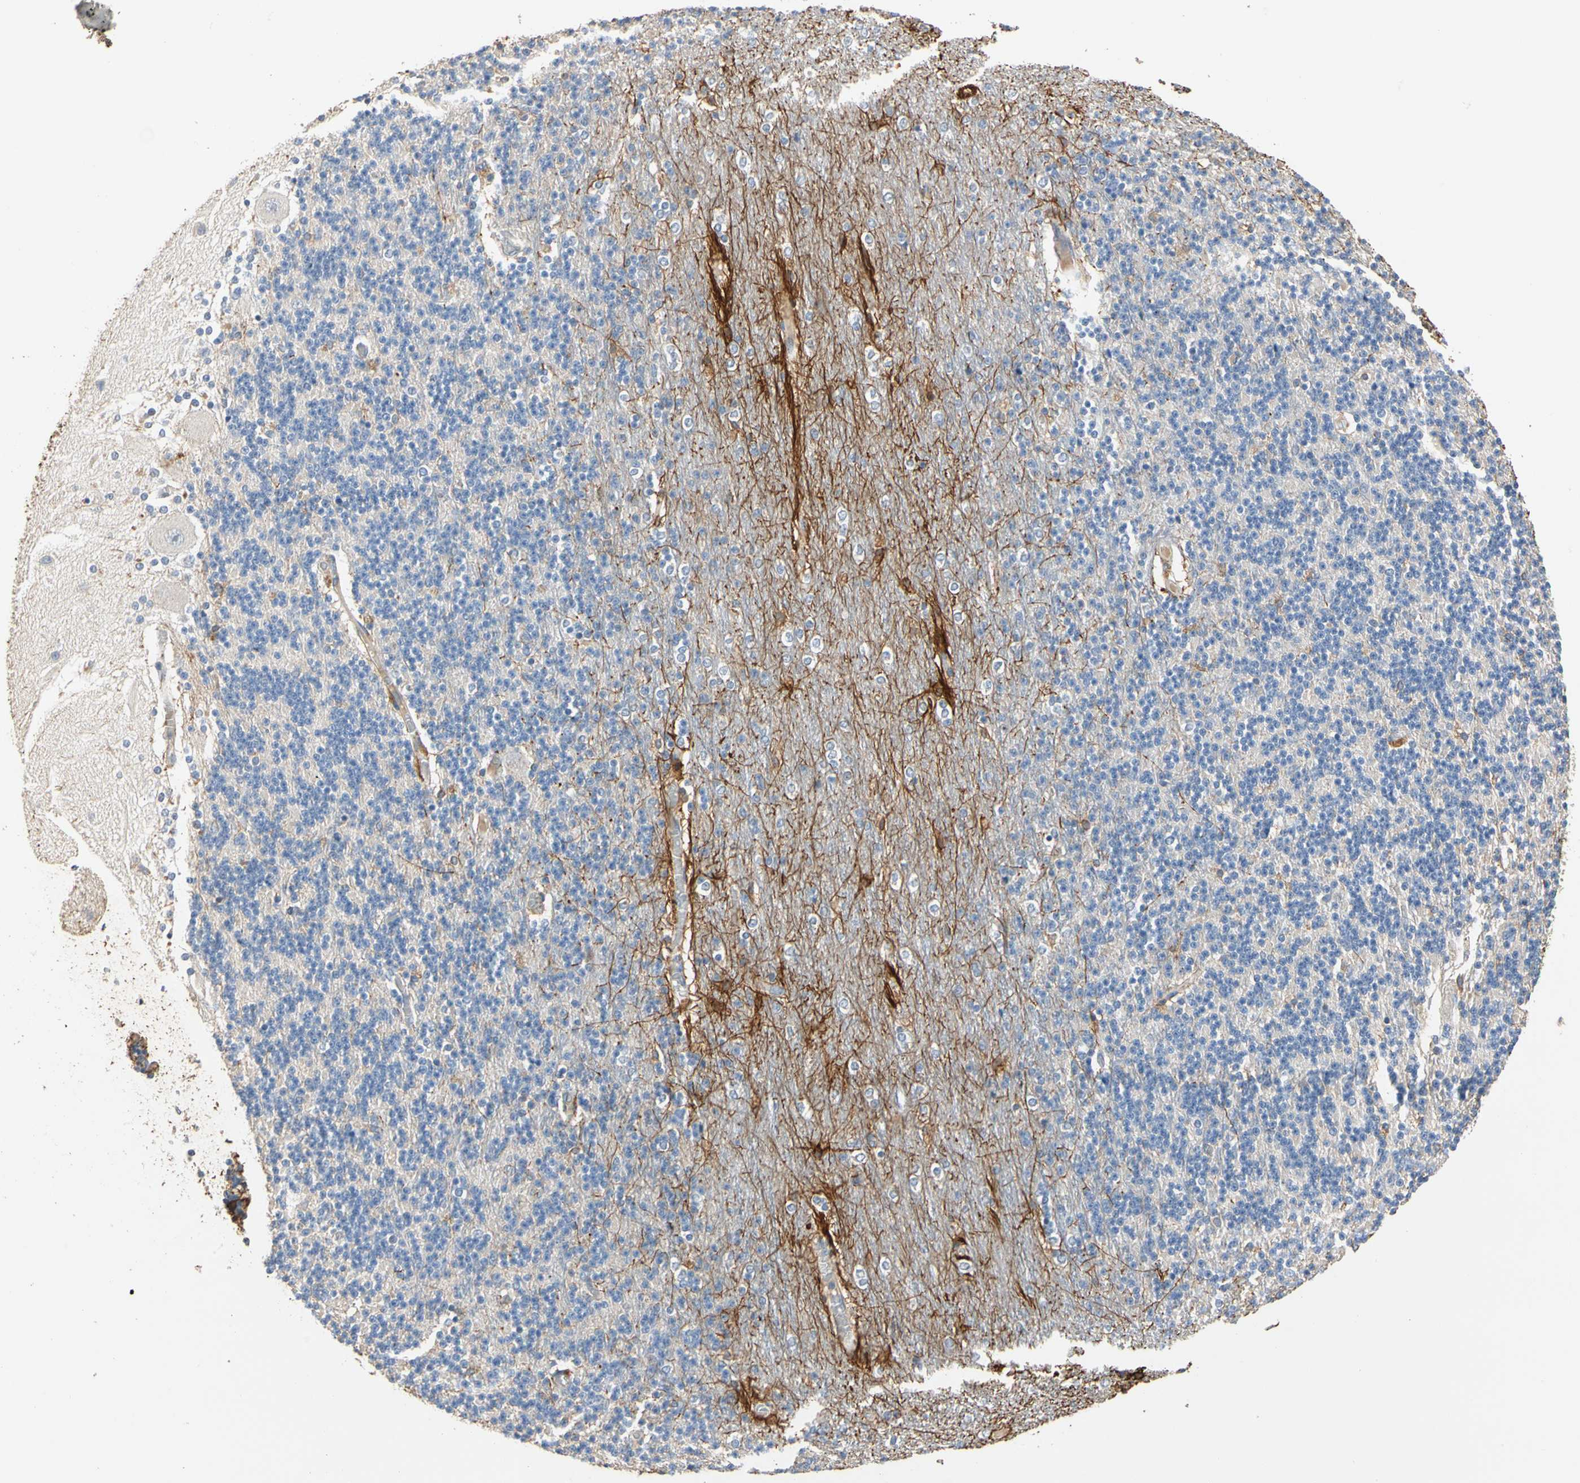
{"staining": {"intensity": "weak", "quantity": "<25%", "location": "cytoplasmic/membranous"}, "tissue": "cerebellum", "cell_type": "Cells in granular layer", "image_type": "normal", "snomed": [{"axis": "morphology", "description": "Normal tissue, NOS"}, {"axis": "topography", "description": "Cerebellum"}], "caption": "Micrograph shows no significant protein expression in cells in granular layer of normal cerebellum.", "gene": "GPR153", "patient": {"sex": "female", "age": 54}}